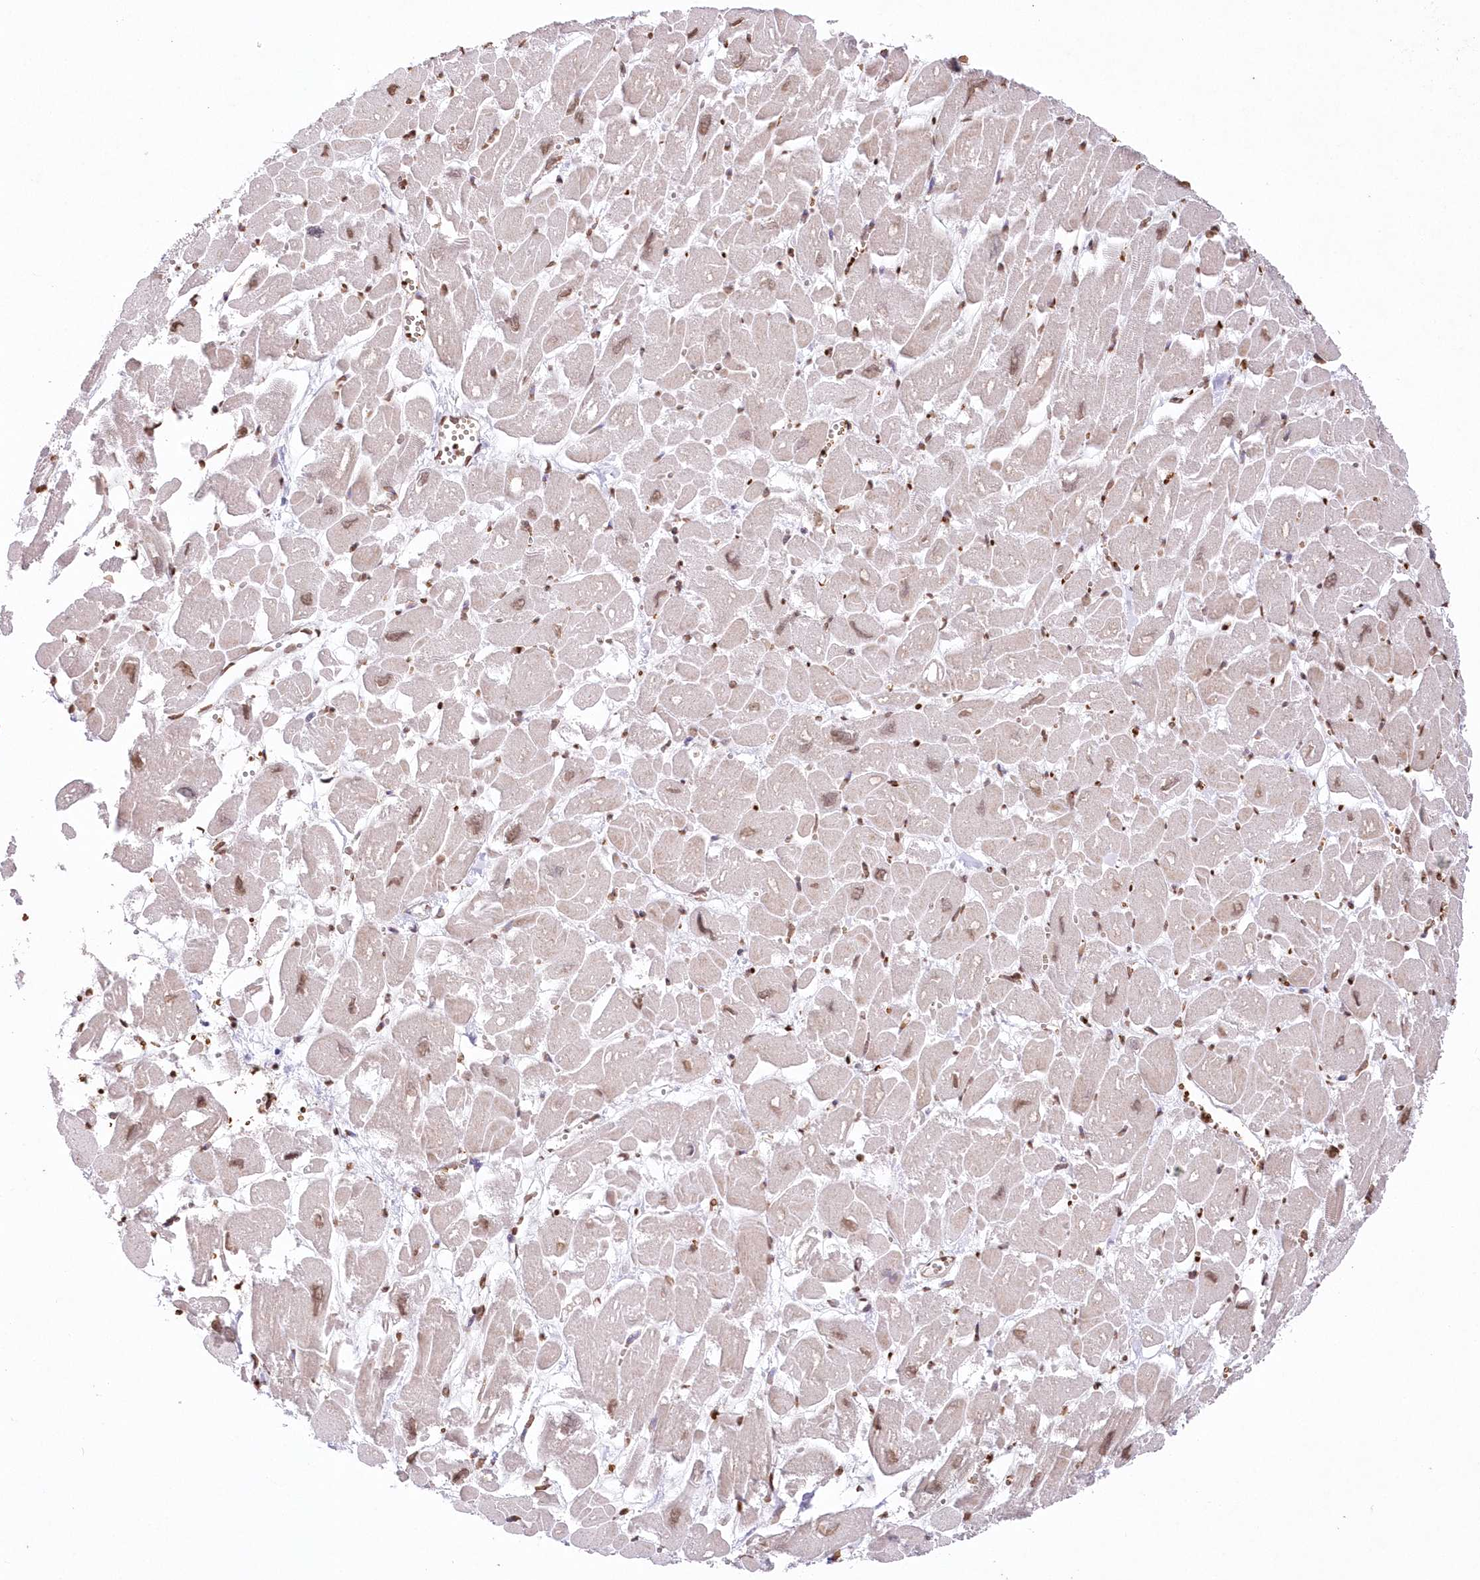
{"staining": {"intensity": "moderate", "quantity": "25%-75%", "location": "cytoplasmic/membranous,nuclear"}, "tissue": "heart muscle", "cell_type": "Cardiomyocytes", "image_type": "normal", "snomed": [{"axis": "morphology", "description": "Normal tissue, NOS"}, {"axis": "topography", "description": "Heart"}], "caption": "Brown immunohistochemical staining in benign heart muscle reveals moderate cytoplasmic/membranous,nuclear positivity in about 25%-75% of cardiomyocytes.", "gene": "ENSG00000275740", "patient": {"sex": "male", "age": 54}}